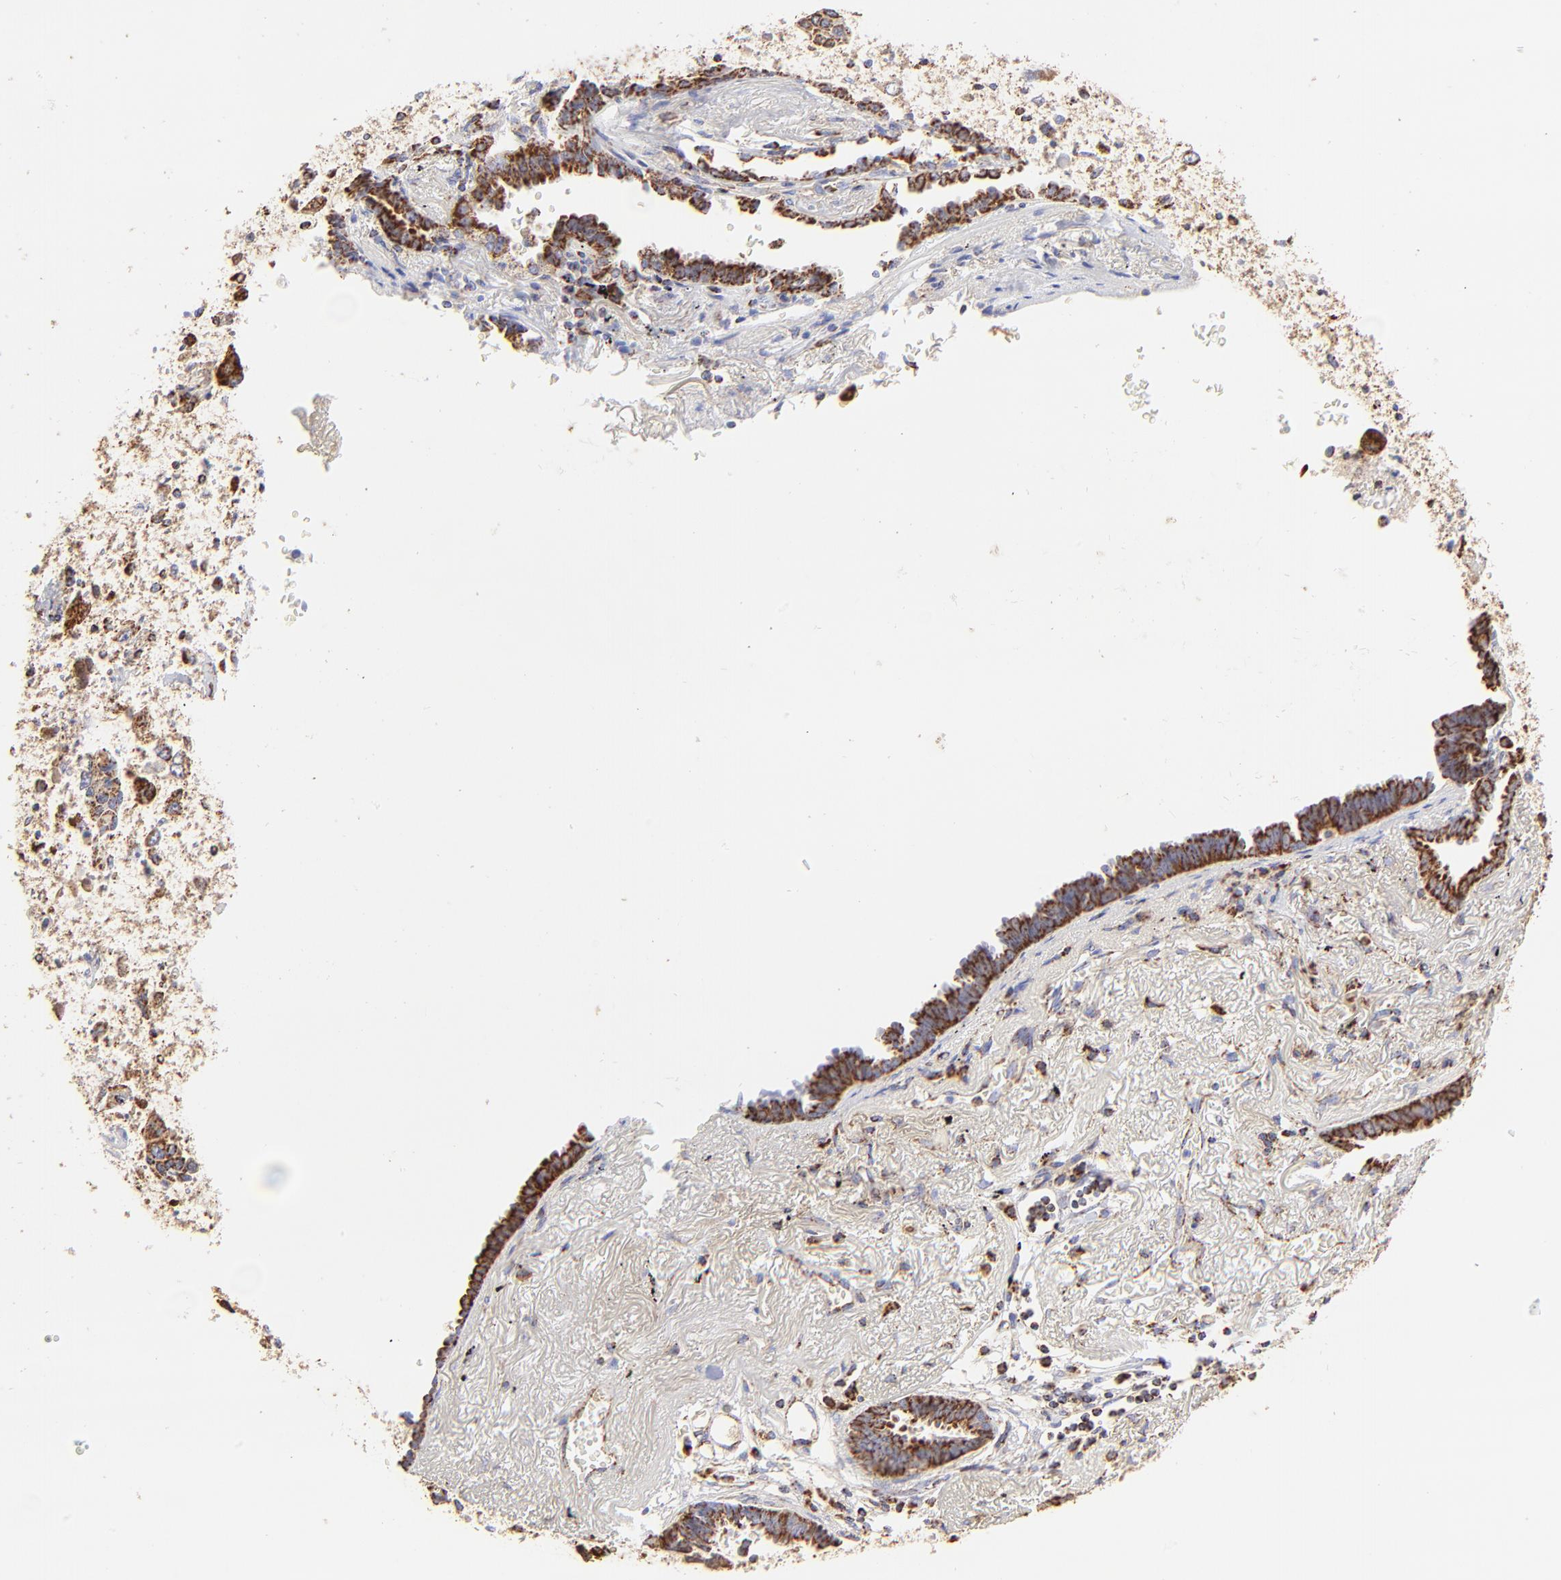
{"staining": {"intensity": "moderate", "quantity": ">75%", "location": "cytoplasmic/membranous"}, "tissue": "lung cancer", "cell_type": "Tumor cells", "image_type": "cancer", "snomed": [{"axis": "morphology", "description": "Adenocarcinoma, NOS"}, {"axis": "topography", "description": "Lung"}], "caption": "This is an image of IHC staining of adenocarcinoma (lung), which shows moderate expression in the cytoplasmic/membranous of tumor cells.", "gene": "ECH1", "patient": {"sex": "female", "age": 64}}